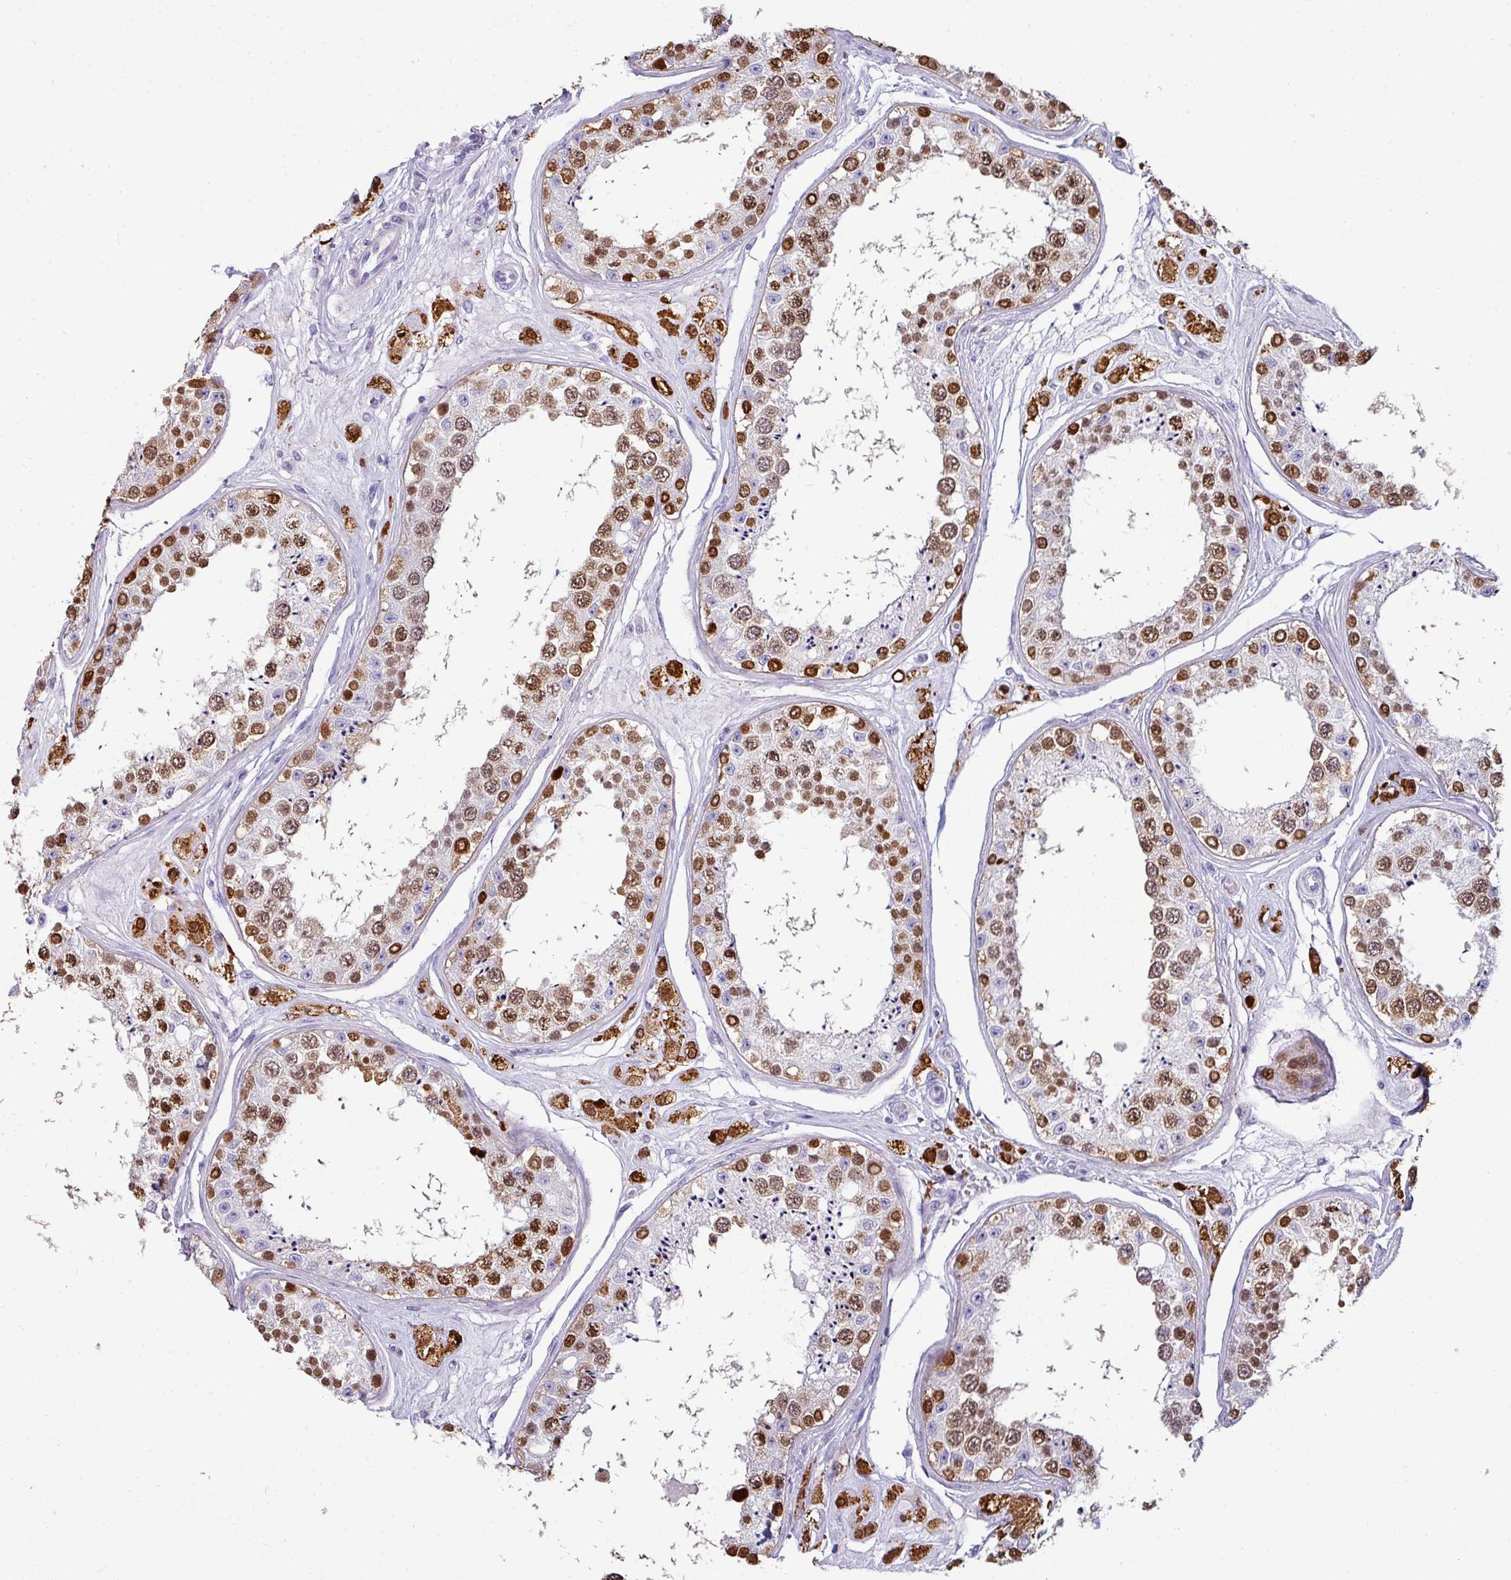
{"staining": {"intensity": "strong", "quantity": "25%-75%", "location": "nuclear"}, "tissue": "testis", "cell_type": "Cells in seminiferous ducts", "image_type": "normal", "snomed": [{"axis": "morphology", "description": "Normal tissue, NOS"}, {"axis": "topography", "description": "Testis"}], "caption": "This is a histology image of IHC staining of benign testis, which shows strong staining in the nuclear of cells in seminiferous ducts.", "gene": "VCX2", "patient": {"sex": "male", "age": 25}}